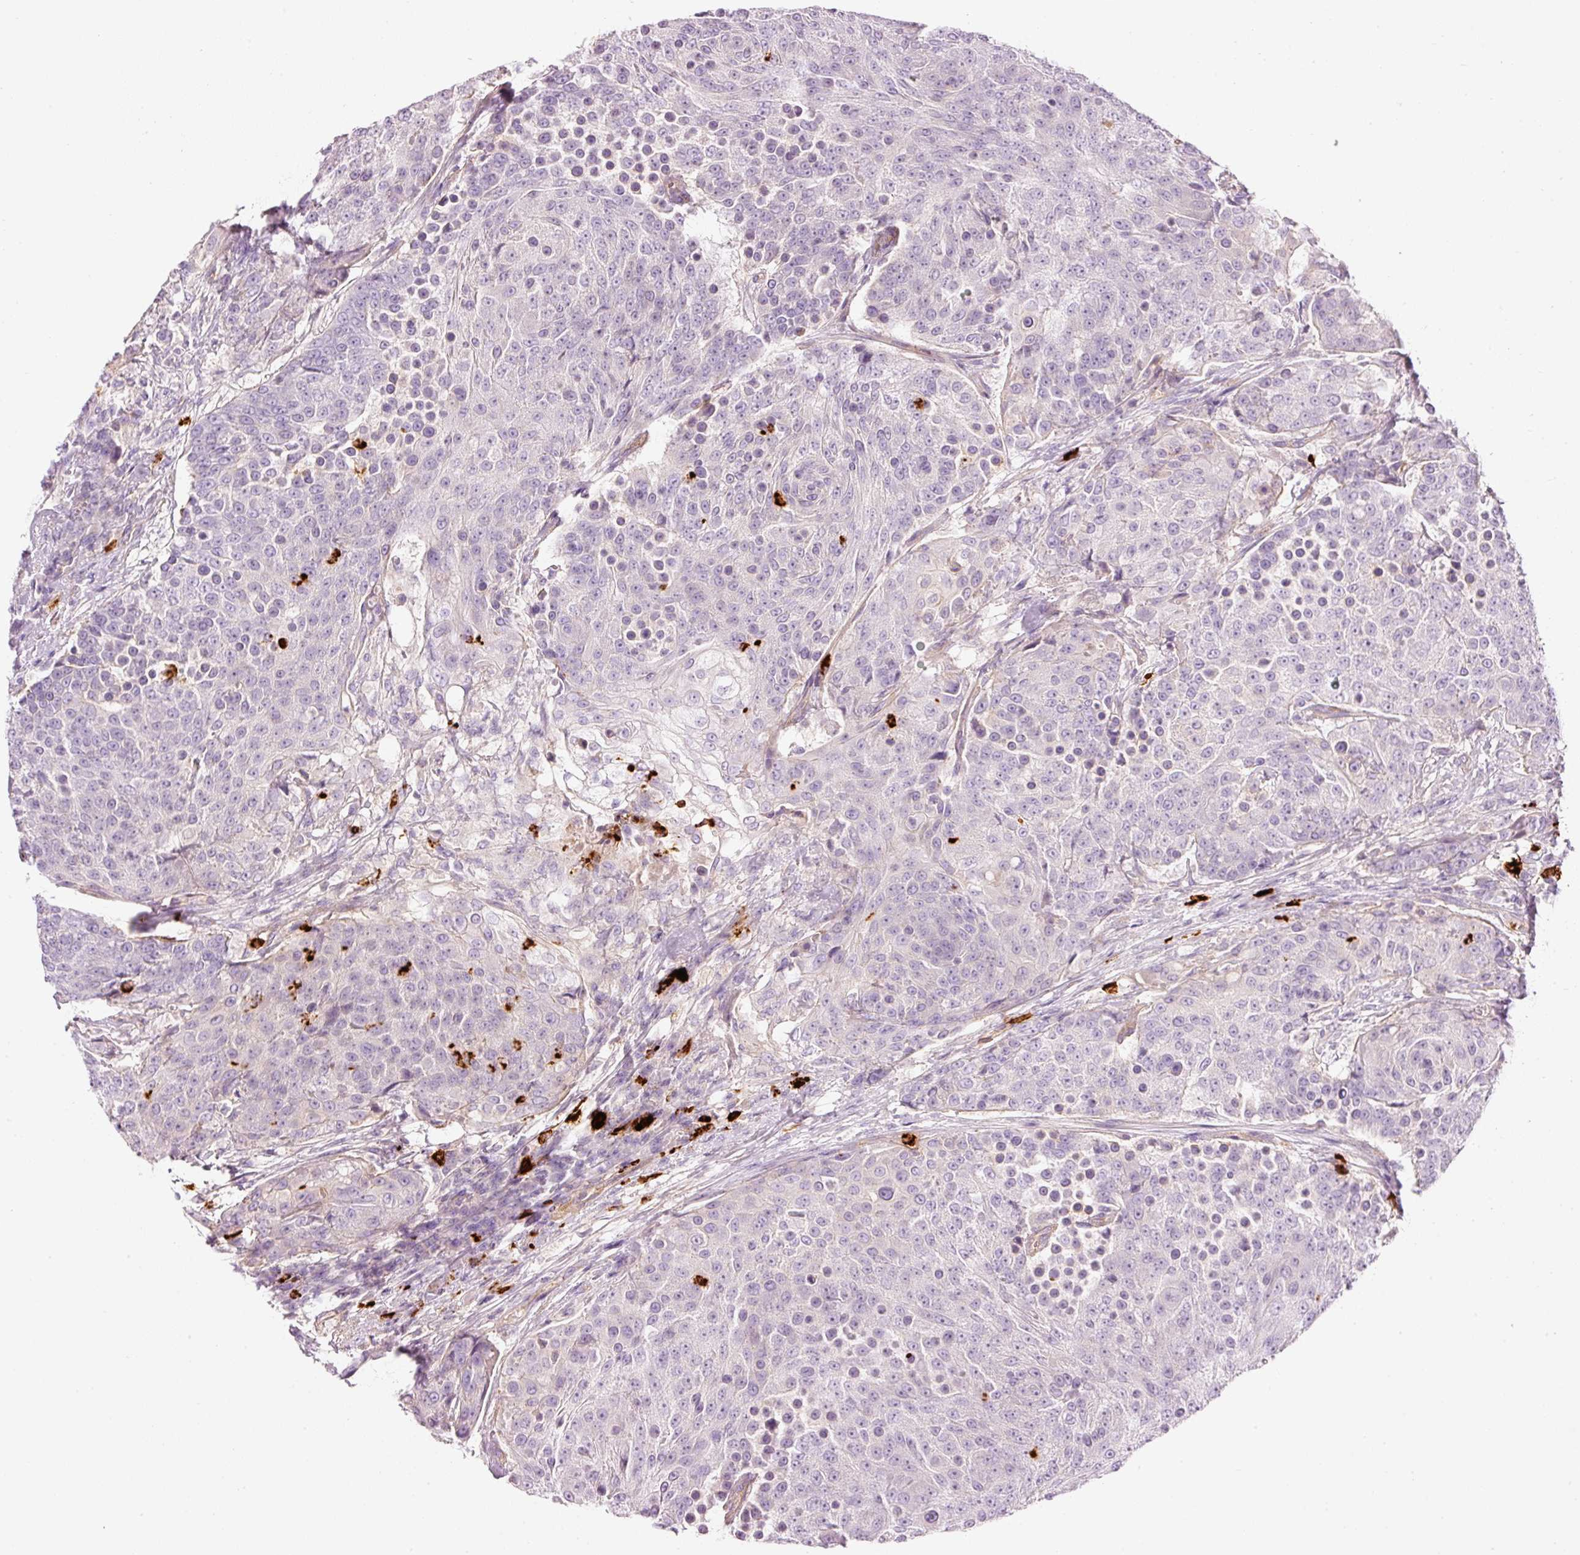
{"staining": {"intensity": "negative", "quantity": "none", "location": "none"}, "tissue": "urothelial cancer", "cell_type": "Tumor cells", "image_type": "cancer", "snomed": [{"axis": "morphology", "description": "Urothelial carcinoma, High grade"}, {"axis": "topography", "description": "Urinary bladder"}], "caption": "Tumor cells are negative for protein expression in human urothelial cancer. The staining was performed using DAB to visualize the protein expression in brown, while the nuclei were stained in blue with hematoxylin (Magnification: 20x).", "gene": "MAP3K3", "patient": {"sex": "female", "age": 63}}